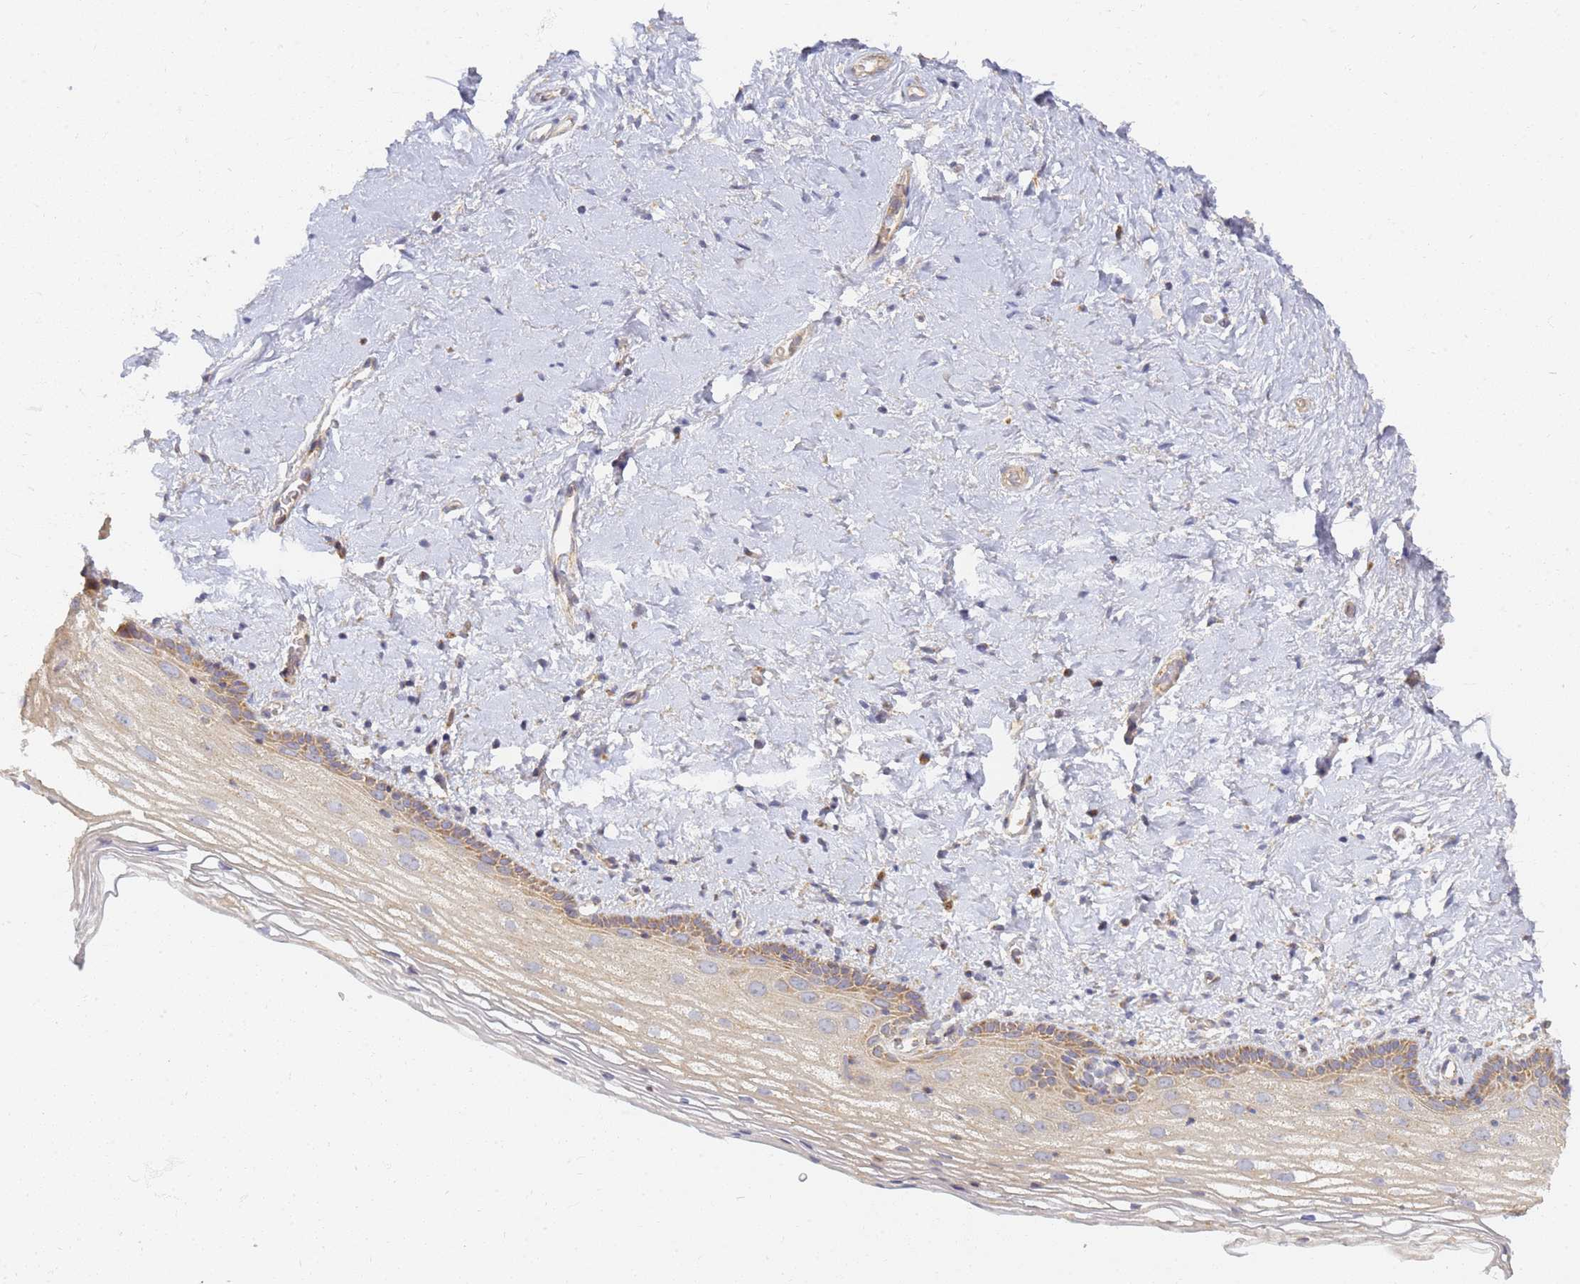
{"staining": {"intensity": "weak", "quantity": ">75%", "location": "cytoplasmic/membranous"}, "tissue": "vagina", "cell_type": "Squamous epithelial cells", "image_type": "normal", "snomed": [{"axis": "morphology", "description": "Normal tissue, NOS"}, {"axis": "morphology", "description": "Adenocarcinoma, NOS"}, {"axis": "topography", "description": "Rectum"}, {"axis": "topography", "description": "Vagina"}], "caption": "DAB (3,3'-diaminobenzidine) immunohistochemical staining of normal vagina shows weak cytoplasmic/membranous protein expression in about >75% of squamous epithelial cells.", "gene": "UTP23", "patient": {"sex": "female", "age": 71}}